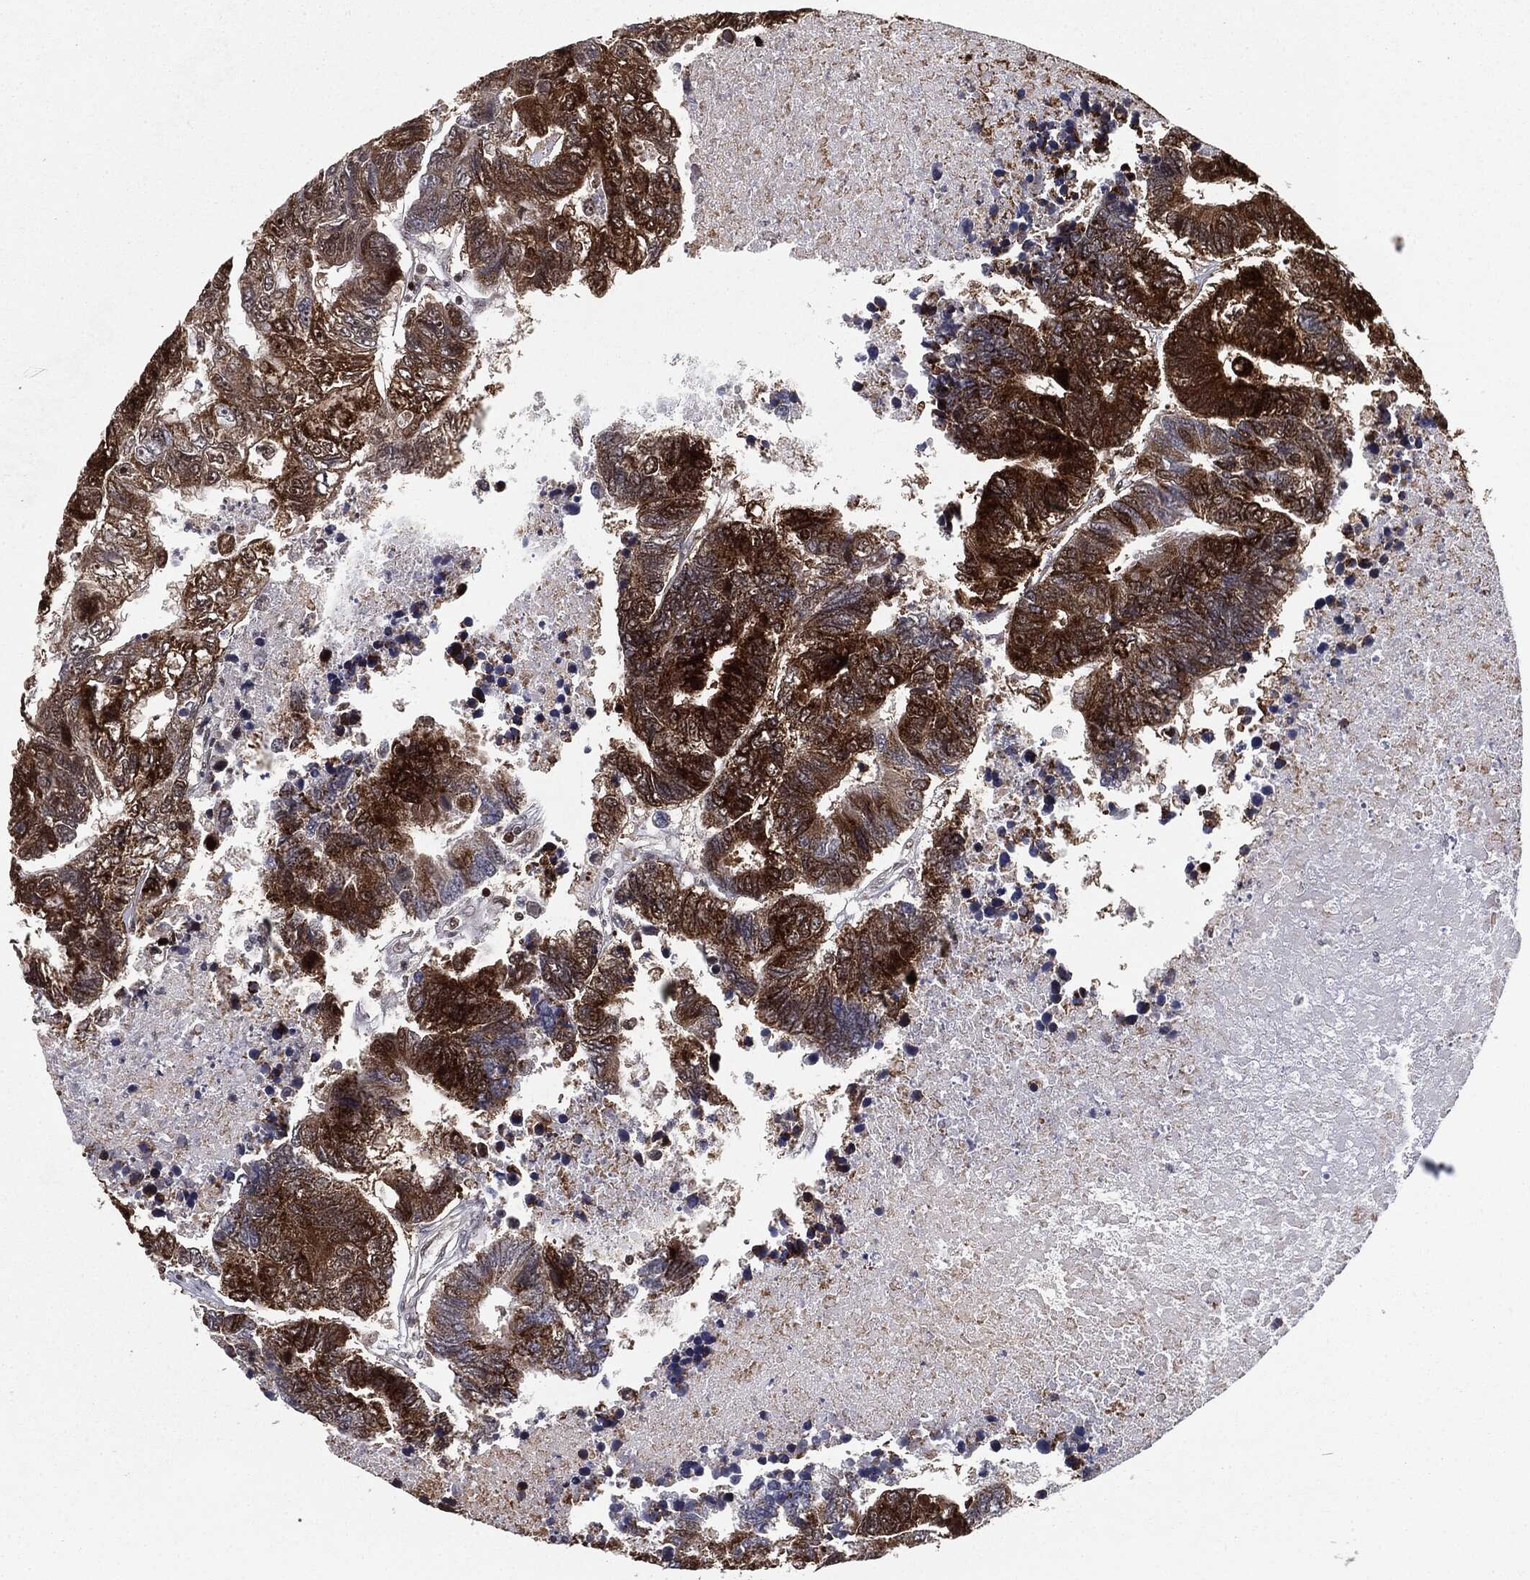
{"staining": {"intensity": "strong", "quantity": ">75%", "location": "cytoplasmic/membranous"}, "tissue": "colorectal cancer", "cell_type": "Tumor cells", "image_type": "cancer", "snomed": [{"axis": "morphology", "description": "Adenocarcinoma, NOS"}, {"axis": "topography", "description": "Colon"}], "caption": "Protein expression analysis of human colorectal cancer (adenocarcinoma) reveals strong cytoplasmic/membranous expression in about >75% of tumor cells.", "gene": "CHCHD2", "patient": {"sex": "female", "age": 48}}